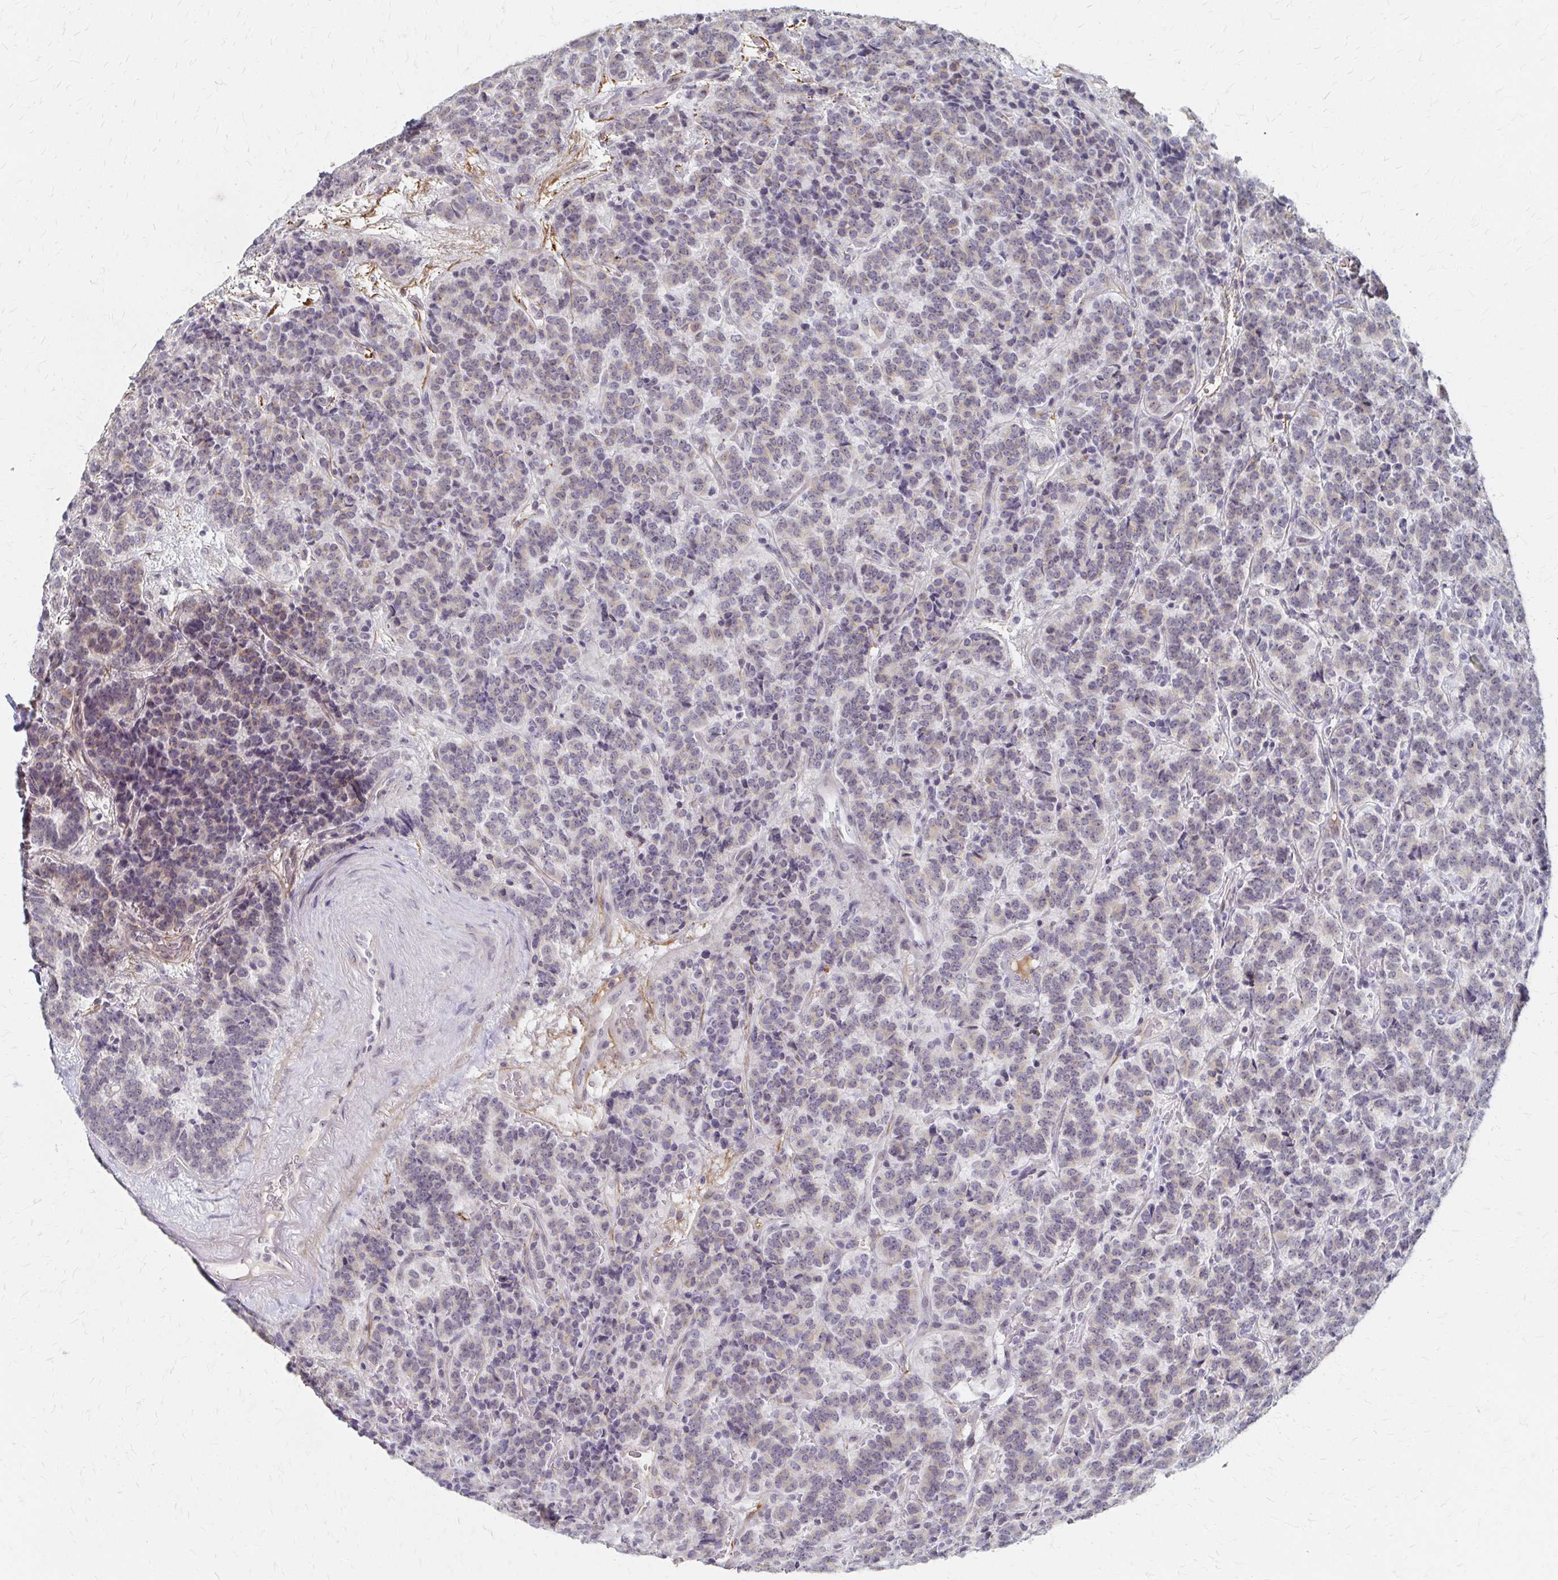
{"staining": {"intensity": "weak", "quantity": "<25%", "location": "nuclear"}, "tissue": "carcinoid", "cell_type": "Tumor cells", "image_type": "cancer", "snomed": [{"axis": "morphology", "description": "Carcinoid, malignant, NOS"}, {"axis": "topography", "description": "Pancreas"}], "caption": "Carcinoid was stained to show a protein in brown. There is no significant staining in tumor cells.", "gene": "PES1", "patient": {"sex": "male", "age": 36}}